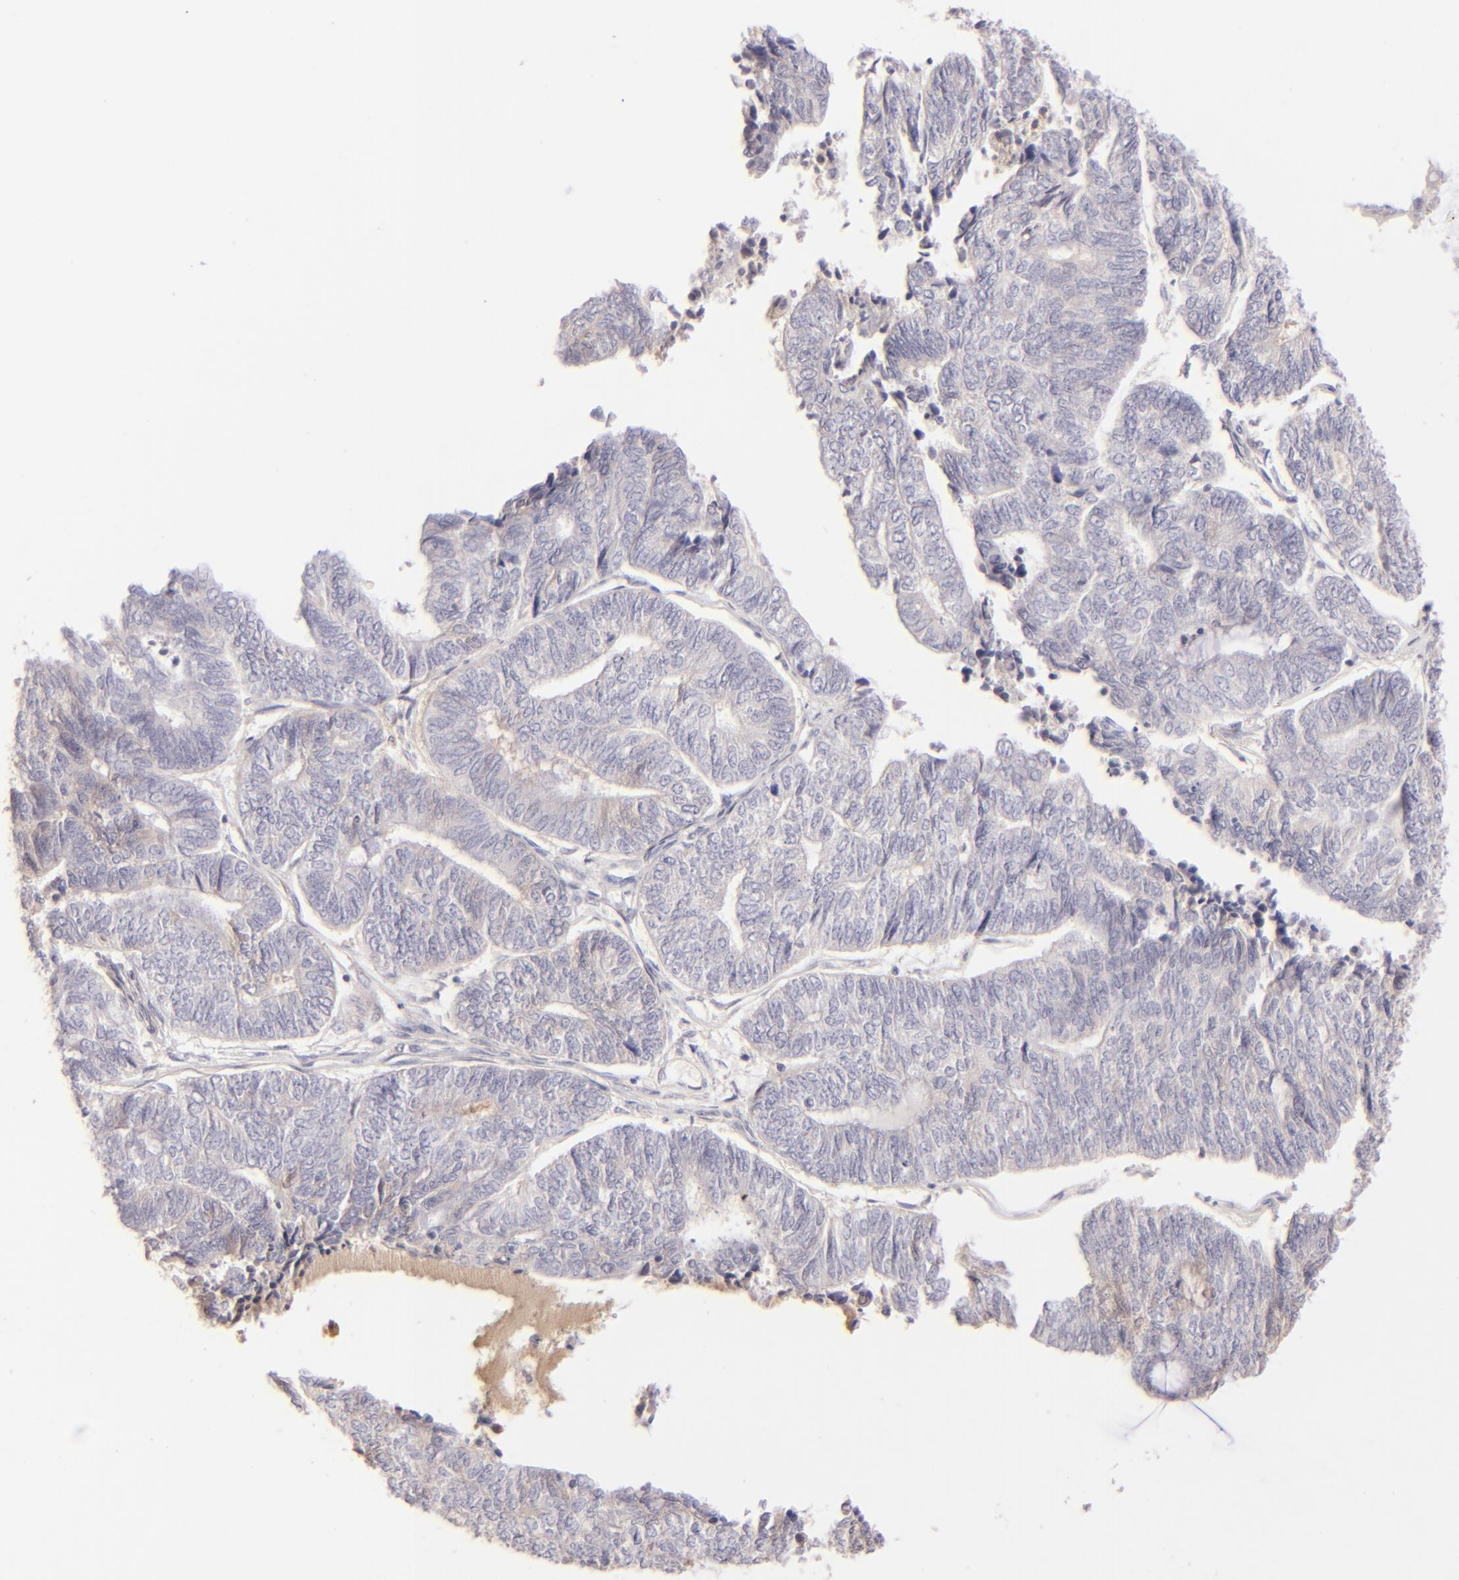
{"staining": {"intensity": "negative", "quantity": "none", "location": "none"}, "tissue": "endometrial cancer", "cell_type": "Tumor cells", "image_type": "cancer", "snomed": [{"axis": "morphology", "description": "Adenocarcinoma, NOS"}, {"axis": "topography", "description": "Uterus"}, {"axis": "topography", "description": "Endometrium"}], "caption": "Immunohistochemical staining of endometrial cancer exhibits no significant positivity in tumor cells. Nuclei are stained in blue.", "gene": "MAGEA1", "patient": {"sex": "female", "age": 70}}